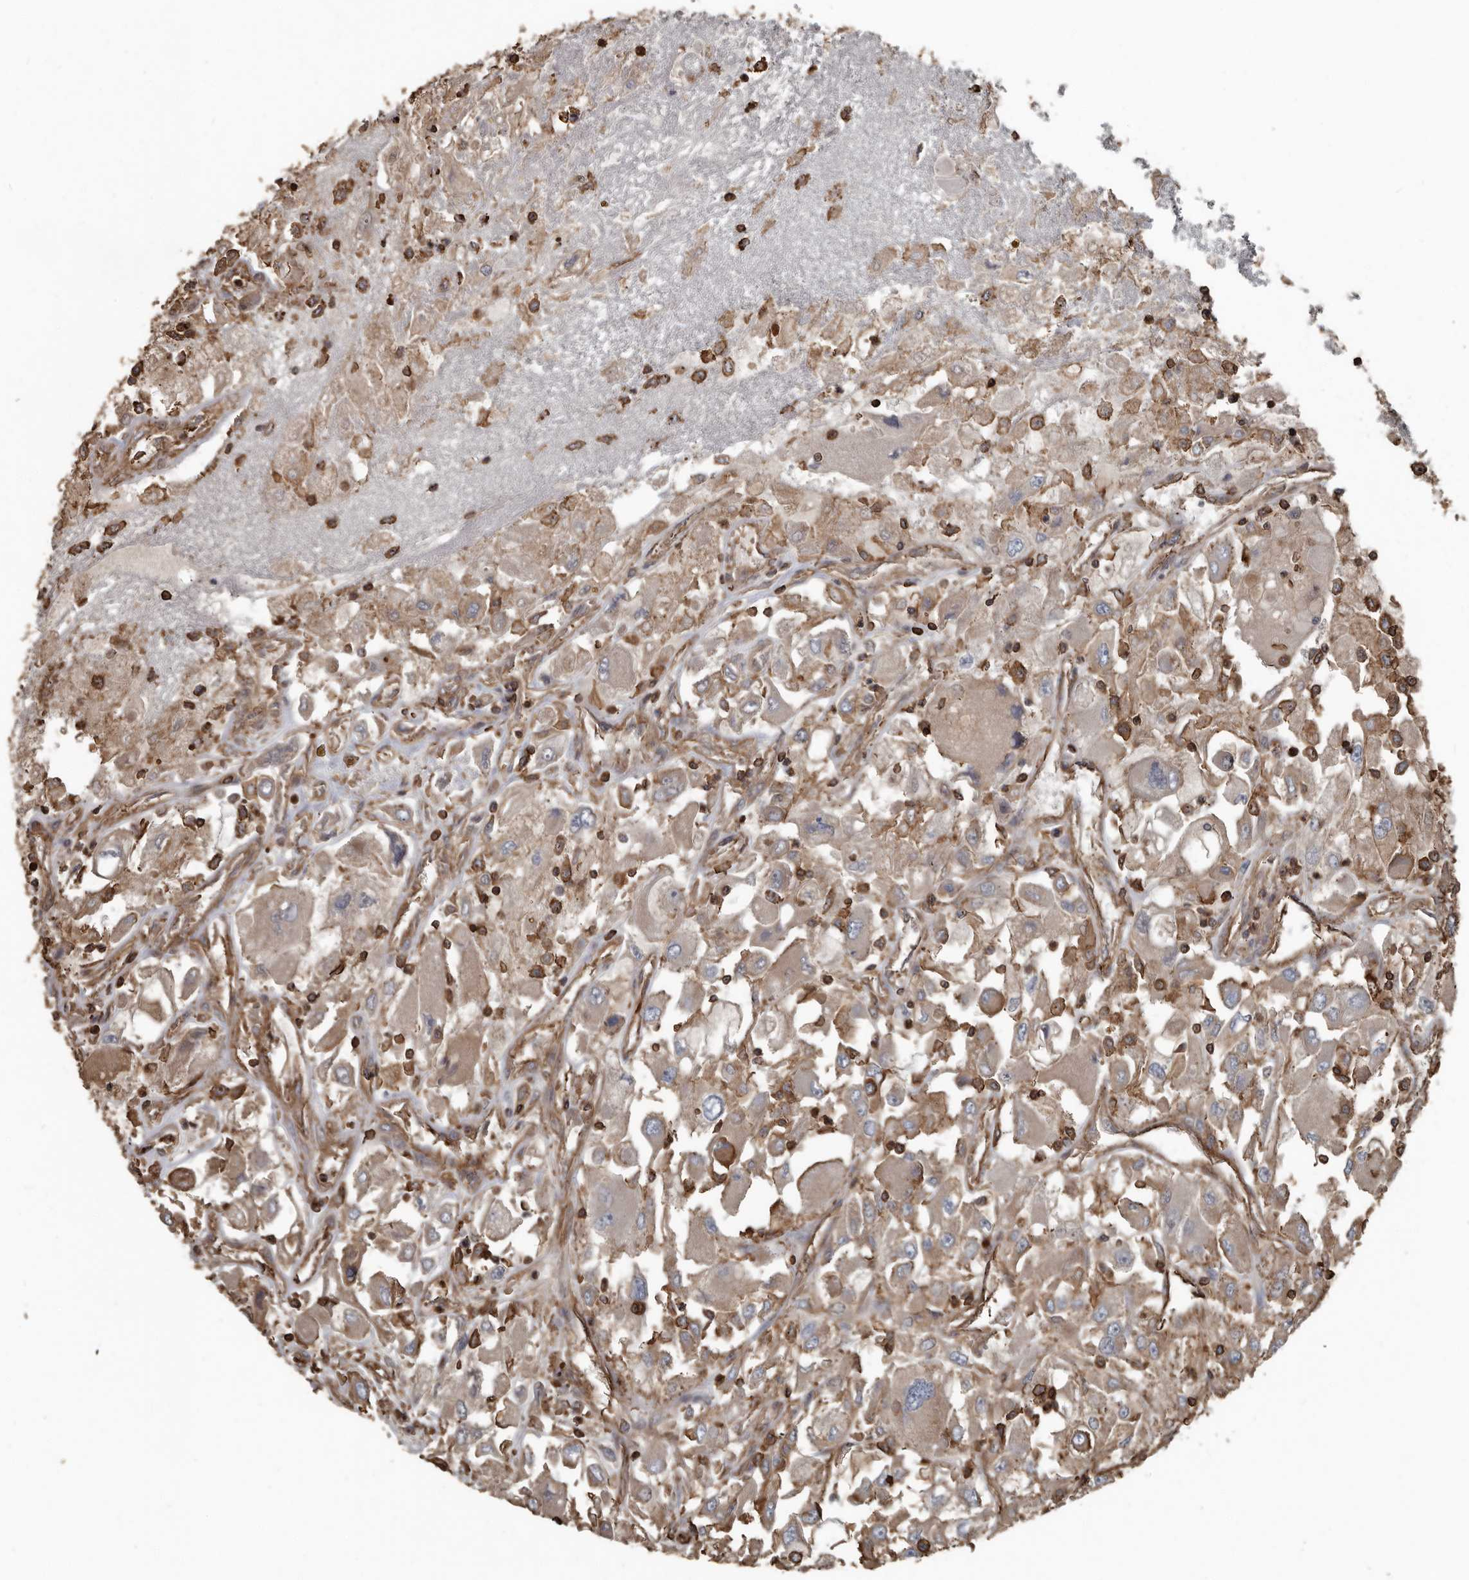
{"staining": {"intensity": "weak", "quantity": ">75%", "location": "cytoplasmic/membranous"}, "tissue": "renal cancer", "cell_type": "Tumor cells", "image_type": "cancer", "snomed": [{"axis": "morphology", "description": "Adenocarcinoma, NOS"}, {"axis": "topography", "description": "Kidney"}], "caption": "Immunohistochemistry image of neoplastic tissue: human renal adenocarcinoma stained using IHC demonstrates low levels of weak protein expression localized specifically in the cytoplasmic/membranous of tumor cells, appearing as a cytoplasmic/membranous brown color.", "gene": "DENND6B", "patient": {"sex": "female", "age": 52}}